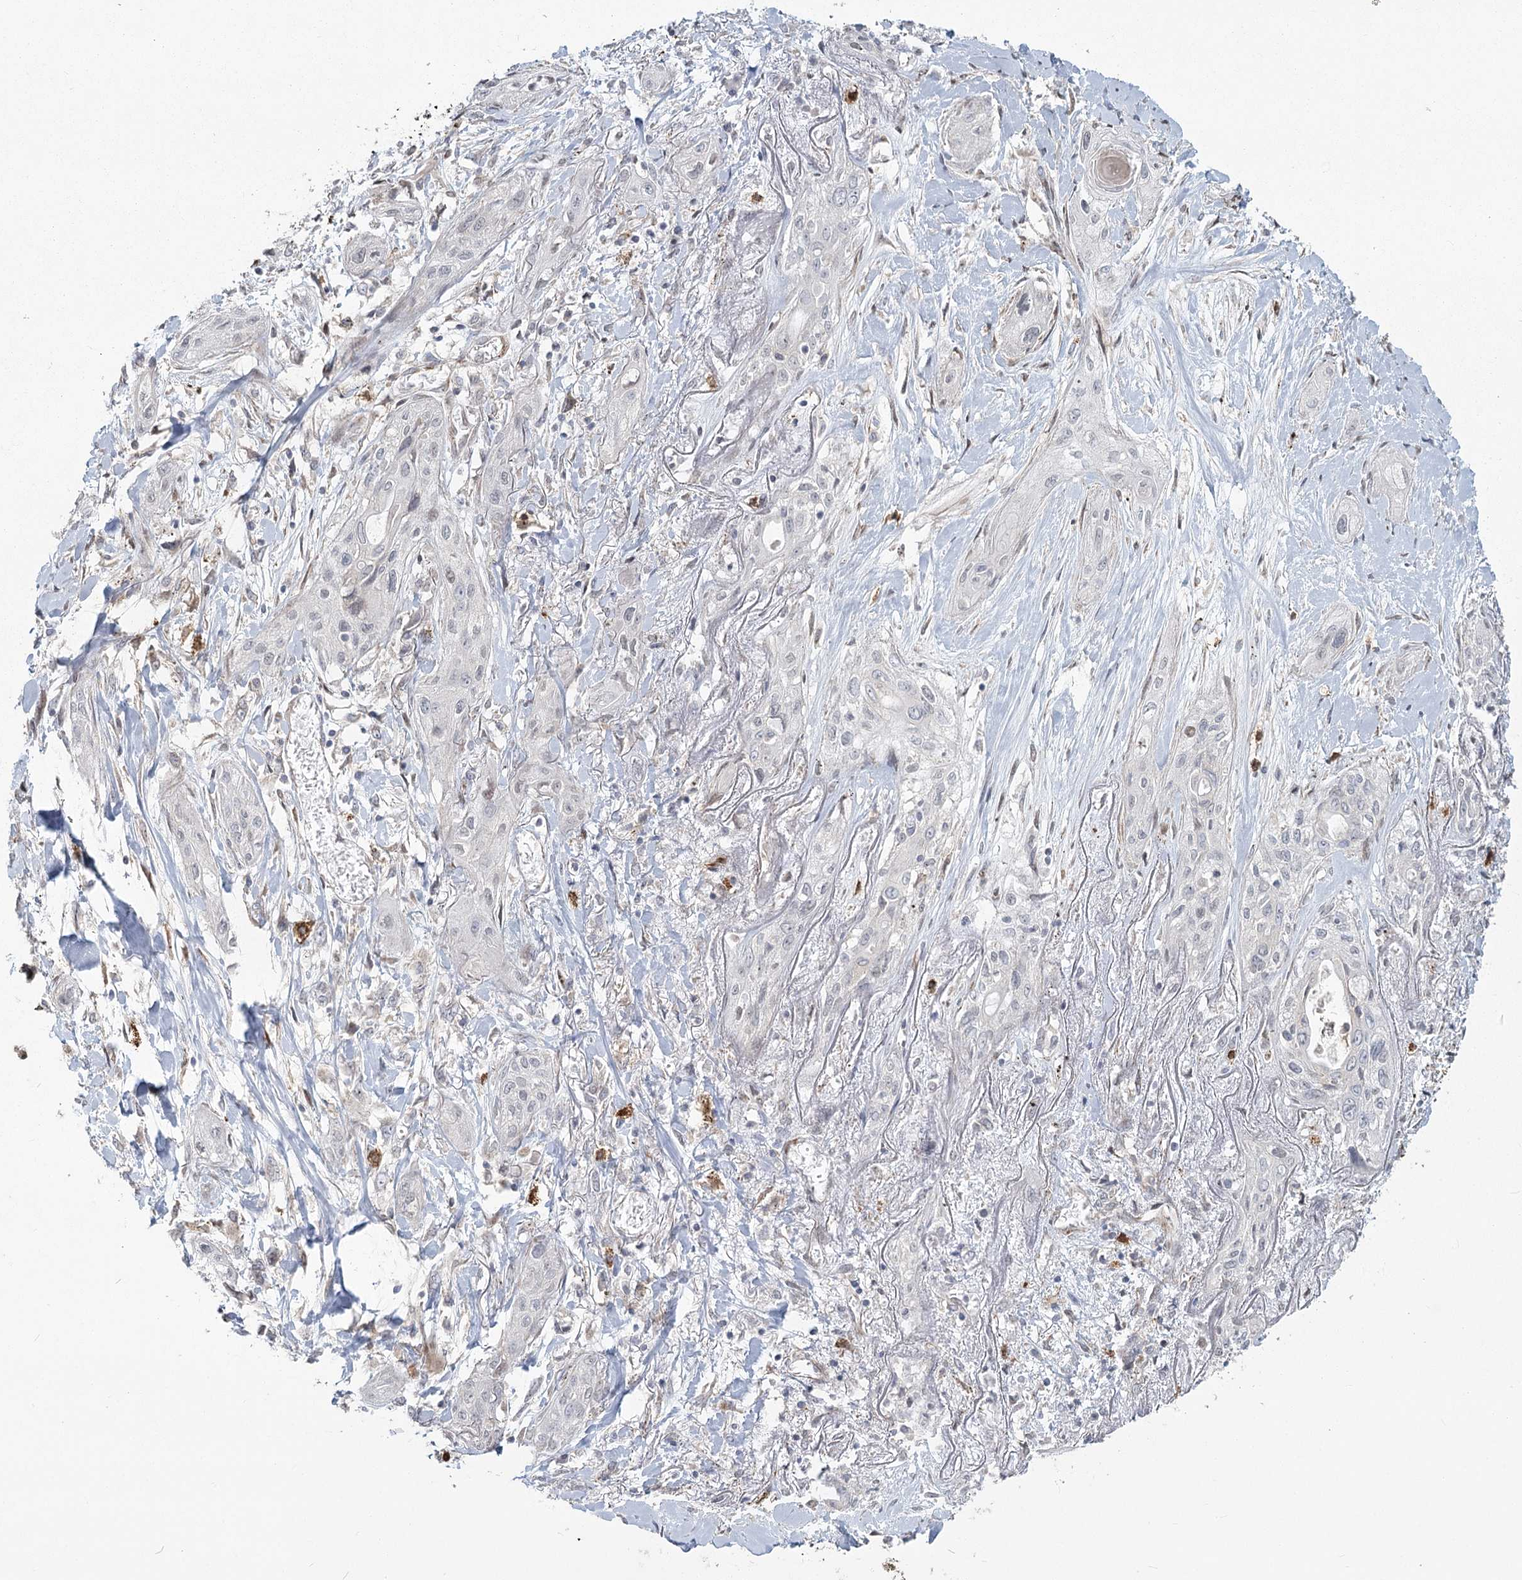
{"staining": {"intensity": "negative", "quantity": "none", "location": "none"}, "tissue": "lung cancer", "cell_type": "Tumor cells", "image_type": "cancer", "snomed": [{"axis": "morphology", "description": "Squamous cell carcinoma, NOS"}, {"axis": "topography", "description": "Lung"}], "caption": "Tumor cells show no significant protein staining in lung cancer (squamous cell carcinoma).", "gene": "AP2M1", "patient": {"sex": "female", "age": 47}}